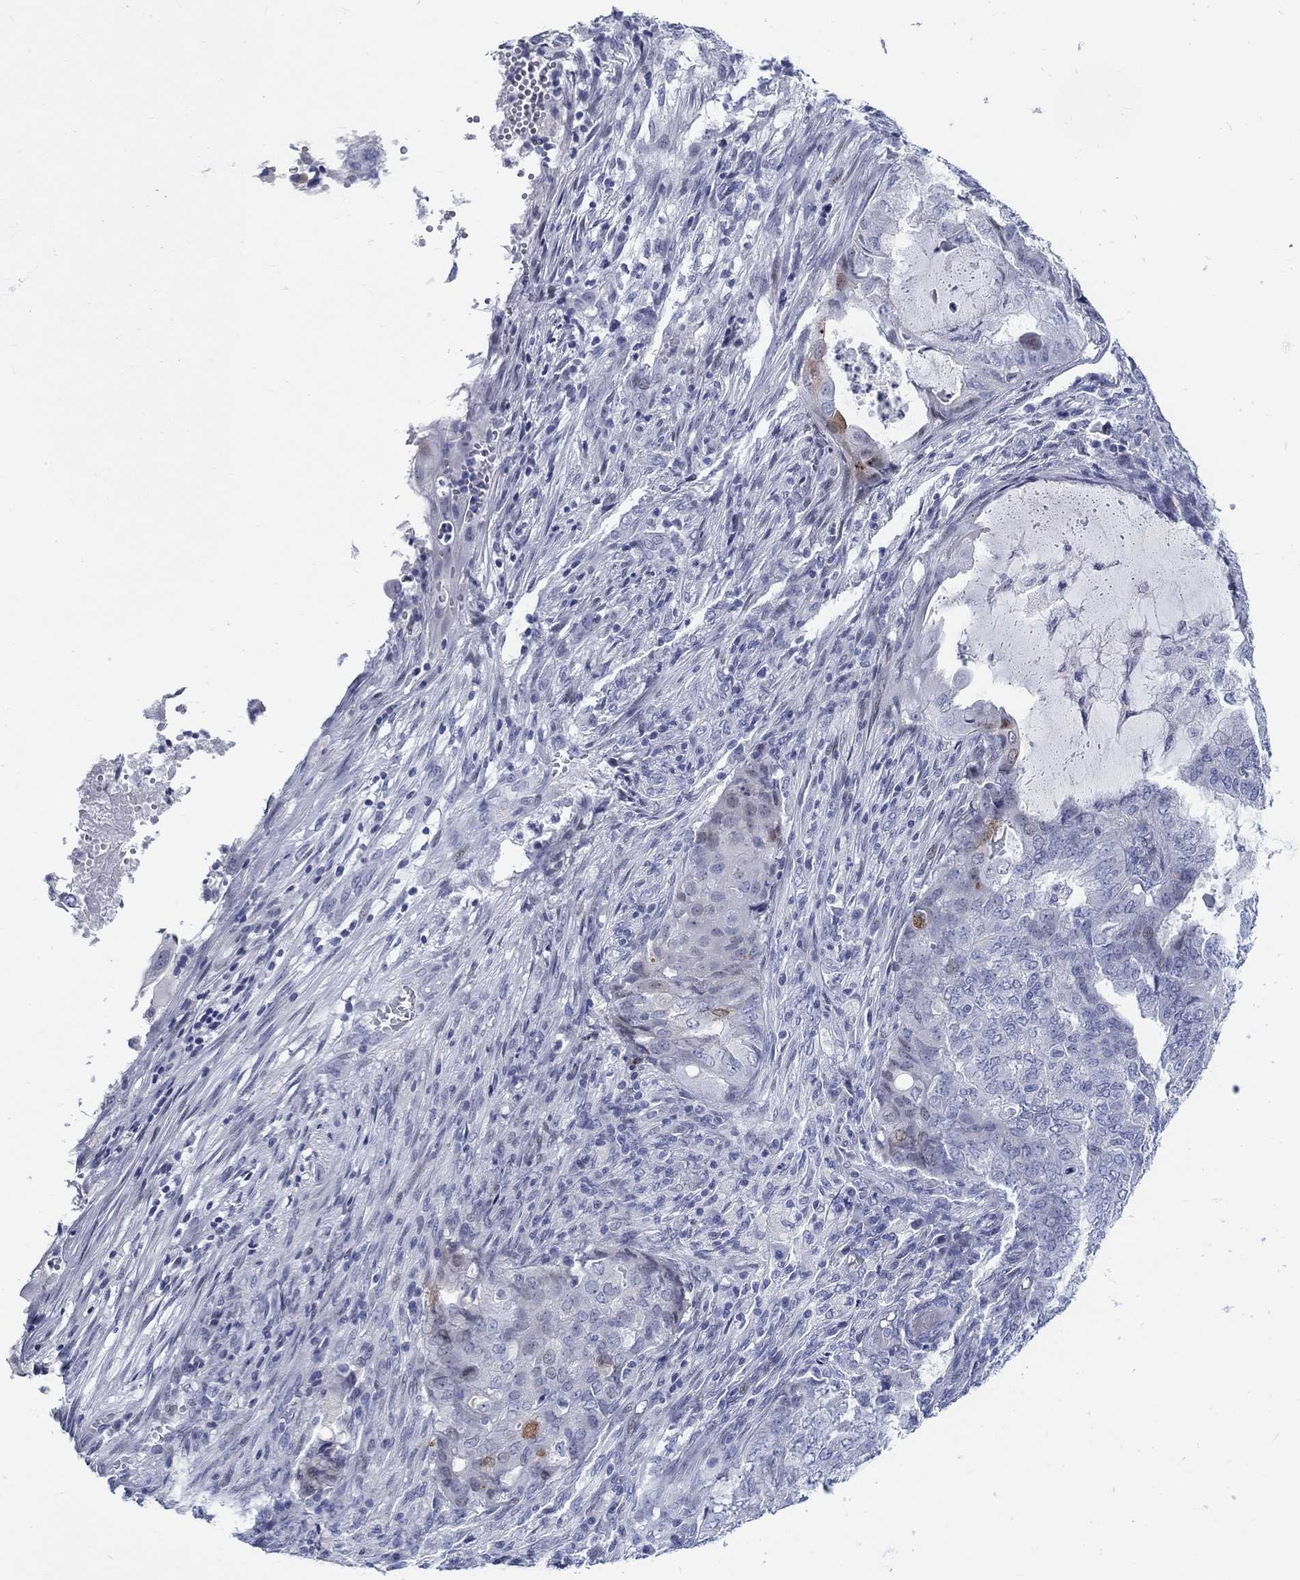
{"staining": {"intensity": "negative", "quantity": "none", "location": "none"}, "tissue": "endometrial cancer", "cell_type": "Tumor cells", "image_type": "cancer", "snomed": [{"axis": "morphology", "description": "Adenocarcinoma, NOS"}, {"axis": "topography", "description": "Endometrium"}], "caption": "Tumor cells show no significant protein staining in endometrial cancer. The staining was performed using DAB to visualize the protein expression in brown, while the nuclei were stained in blue with hematoxylin (Magnification: 20x).", "gene": "CRYGS", "patient": {"sex": "female", "age": 62}}